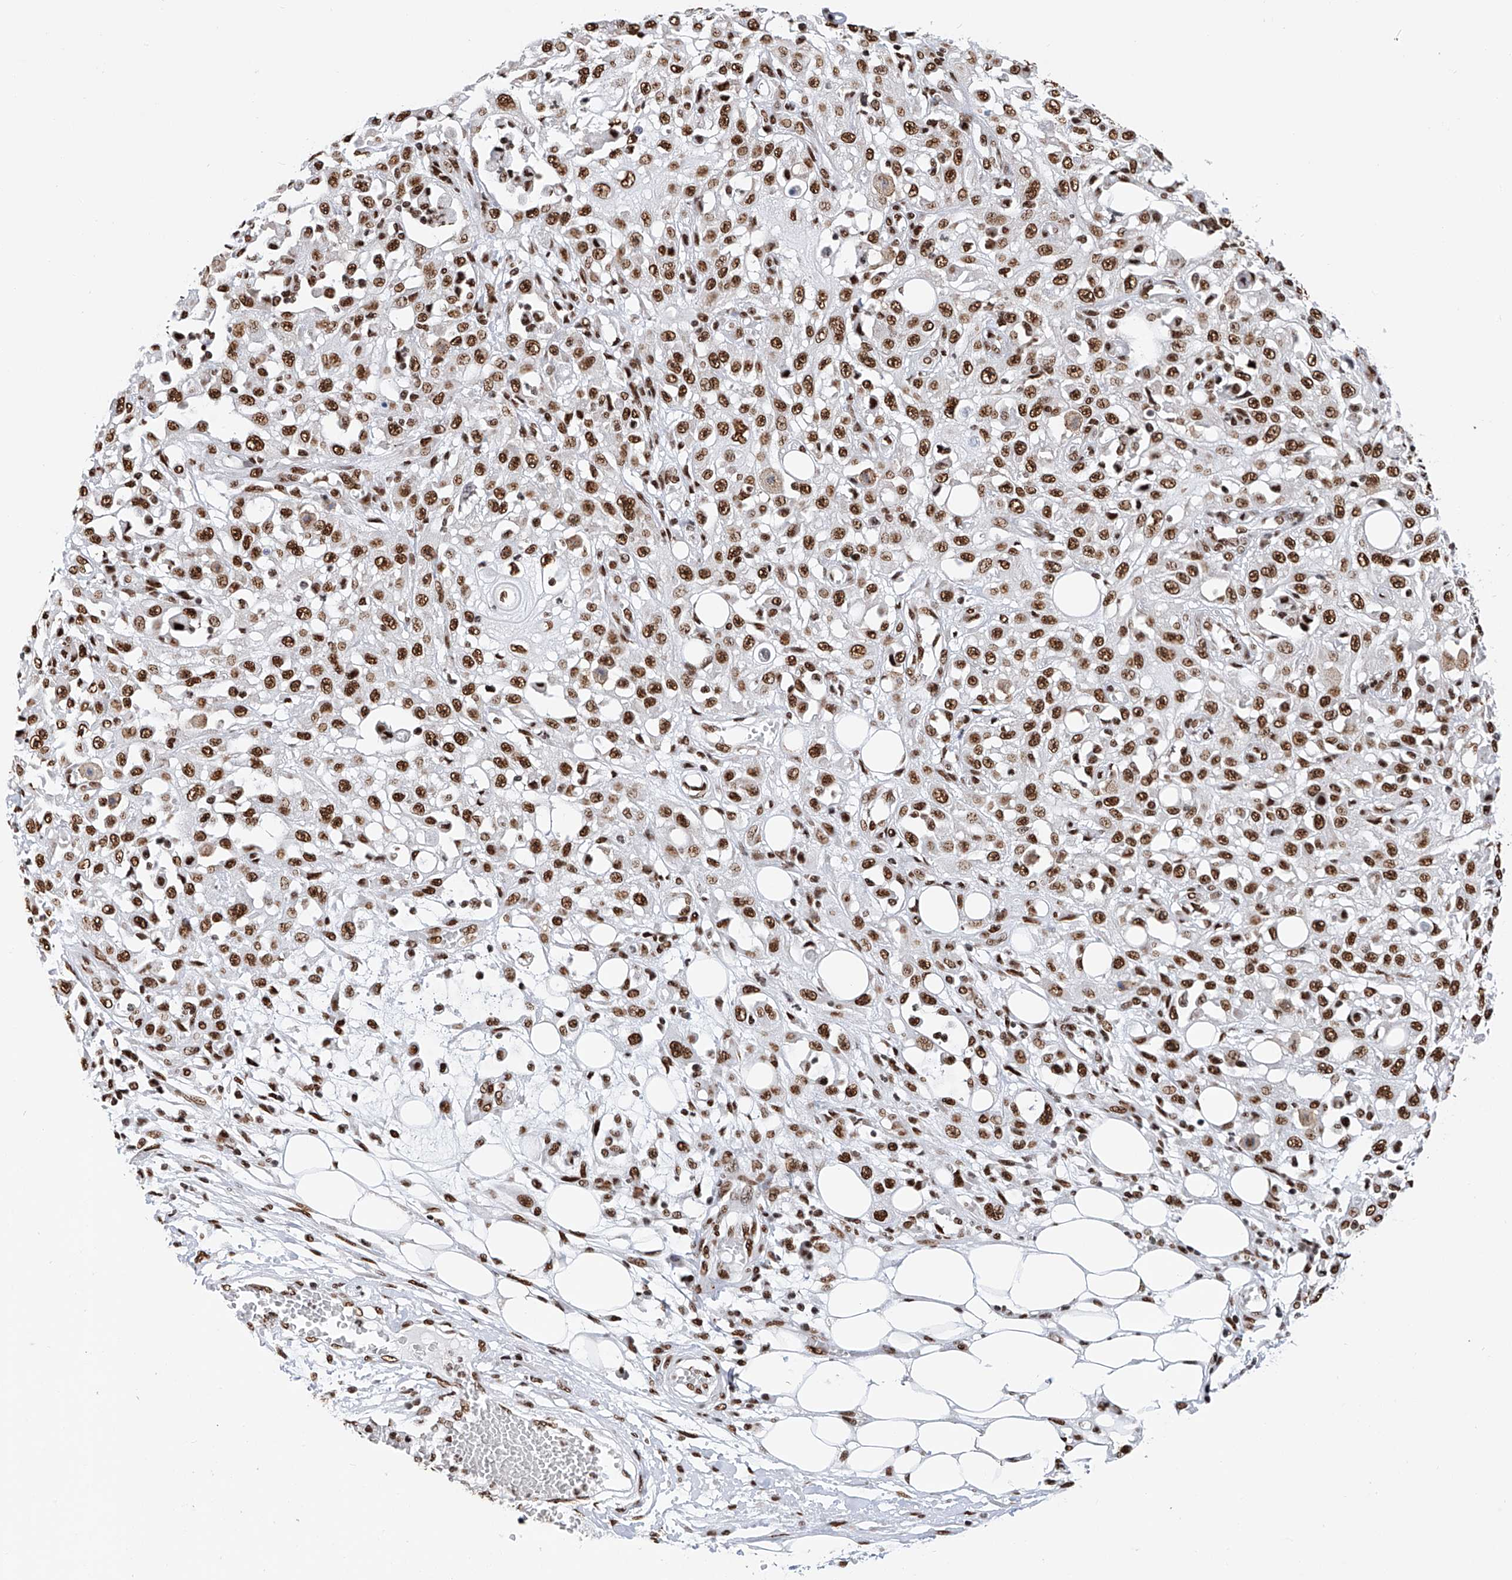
{"staining": {"intensity": "strong", "quantity": ">75%", "location": "nuclear"}, "tissue": "skin cancer", "cell_type": "Tumor cells", "image_type": "cancer", "snomed": [{"axis": "morphology", "description": "Squamous cell carcinoma, NOS"}, {"axis": "morphology", "description": "Squamous cell carcinoma, metastatic, NOS"}, {"axis": "topography", "description": "Skin"}, {"axis": "topography", "description": "Lymph node"}], "caption": "IHC of human squamous cell carcinoma (skin) exhibits high levels of strong nuclear staining in approximately >75% of tumor cells.", "gene": "SRSF6", "patient": {"sex": "male", "age": 75}}